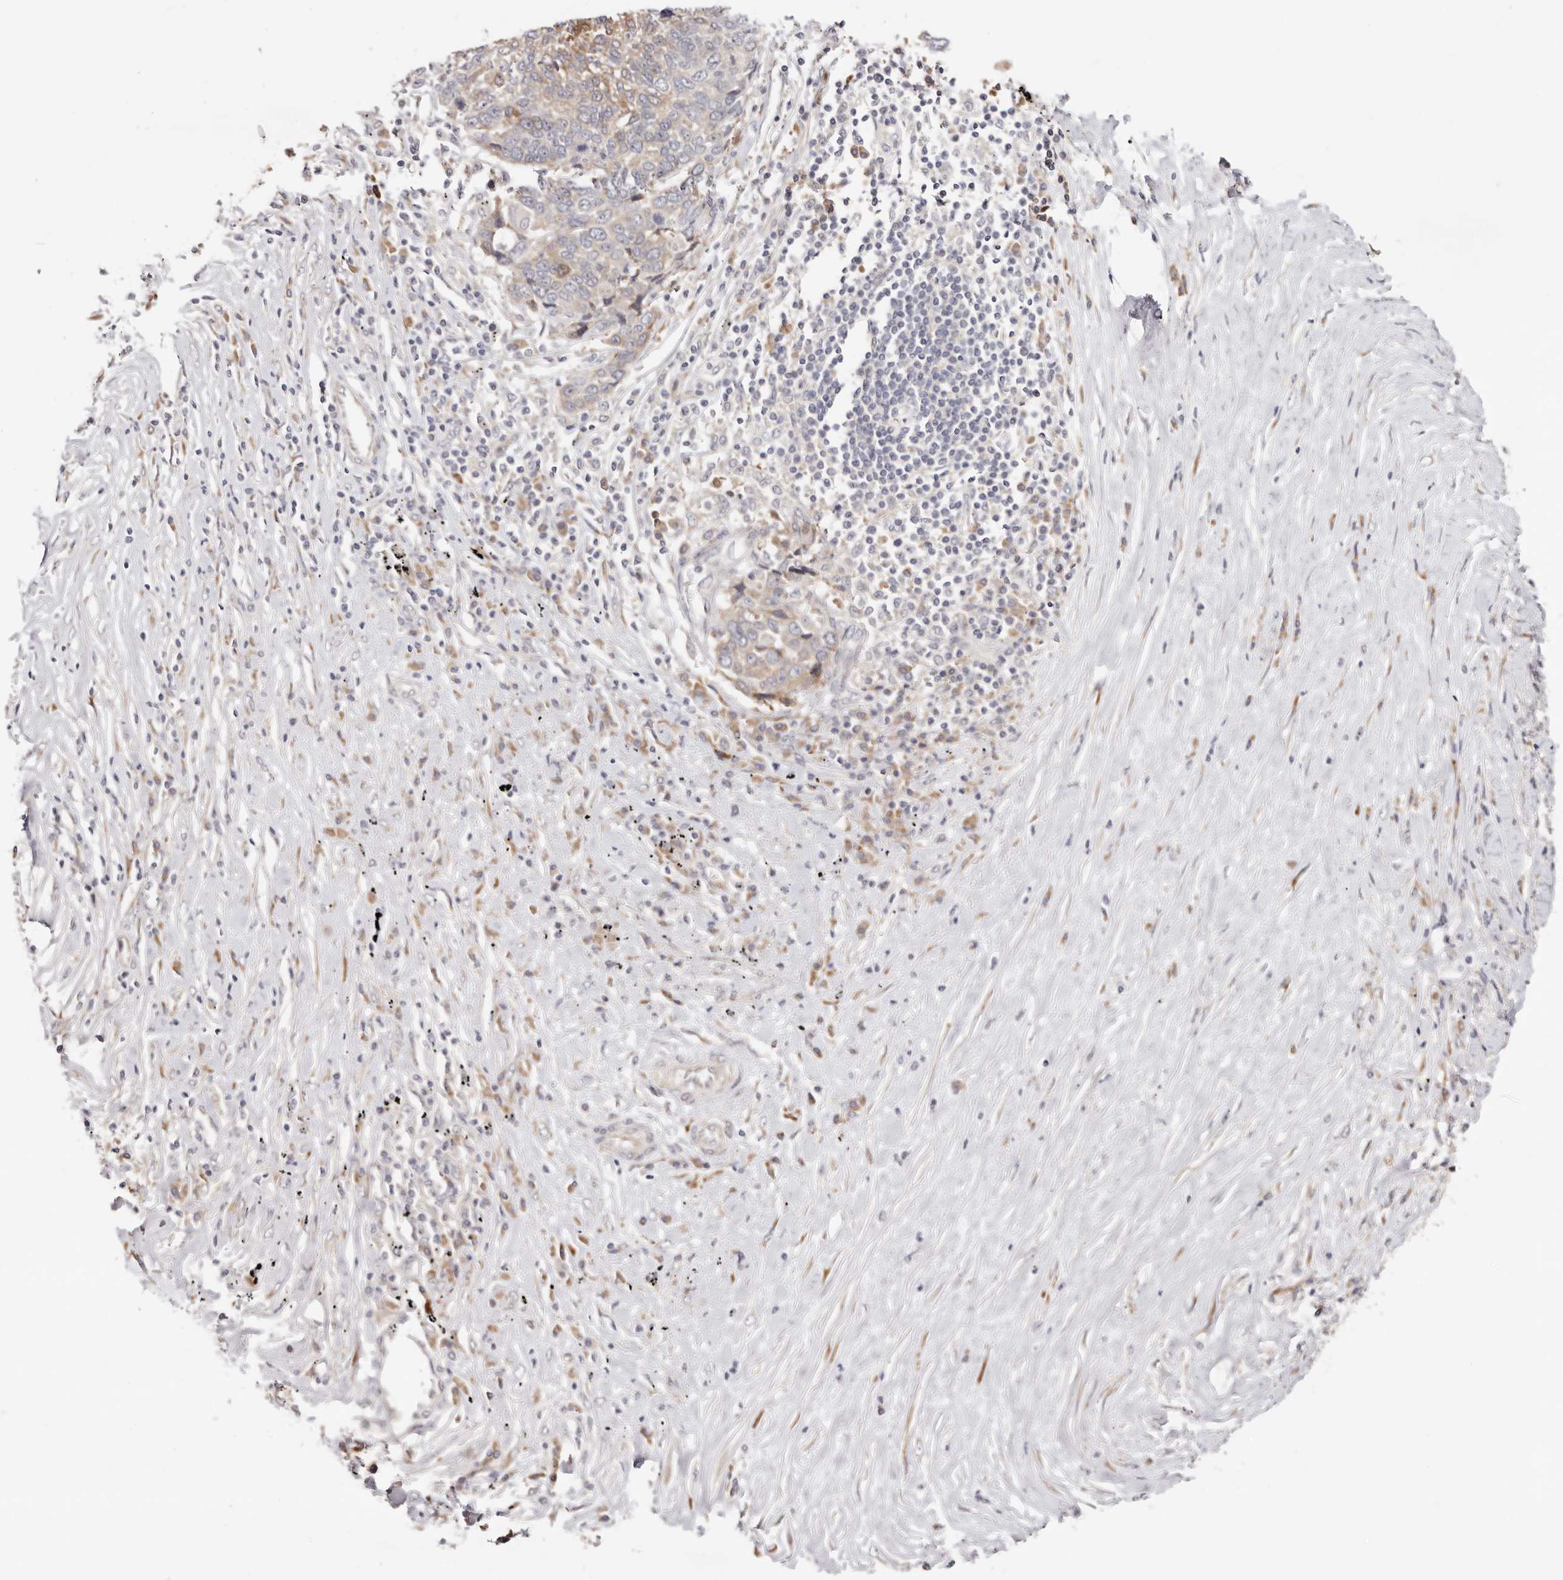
{"staining": {"intensity": "weak", "quantity": "<25%", "location": "cytoplasmic/membranous"}, "tissue": "lung cancer", "cell_type": "Tumor cells", "image_type": "cancer", "snomed": [{"axis": "morphology", "description": "Squamous cell carcinoma, NOS"}, {"axis": "topography", "description": "Lung"}], "caption": "This photomicrograph is of lung squamous cell carcinoma stained with immunohistochemistry (IHC) to label a protein in brown with the nuclei are counter-stained blue. There is no expression in tumor cells. (Brightfield microscopy of DAB immunohistochemistry (IHC) at high magnification).", "gene": "BCL2L15", "patient": {"sex": "male", "age": 66}}